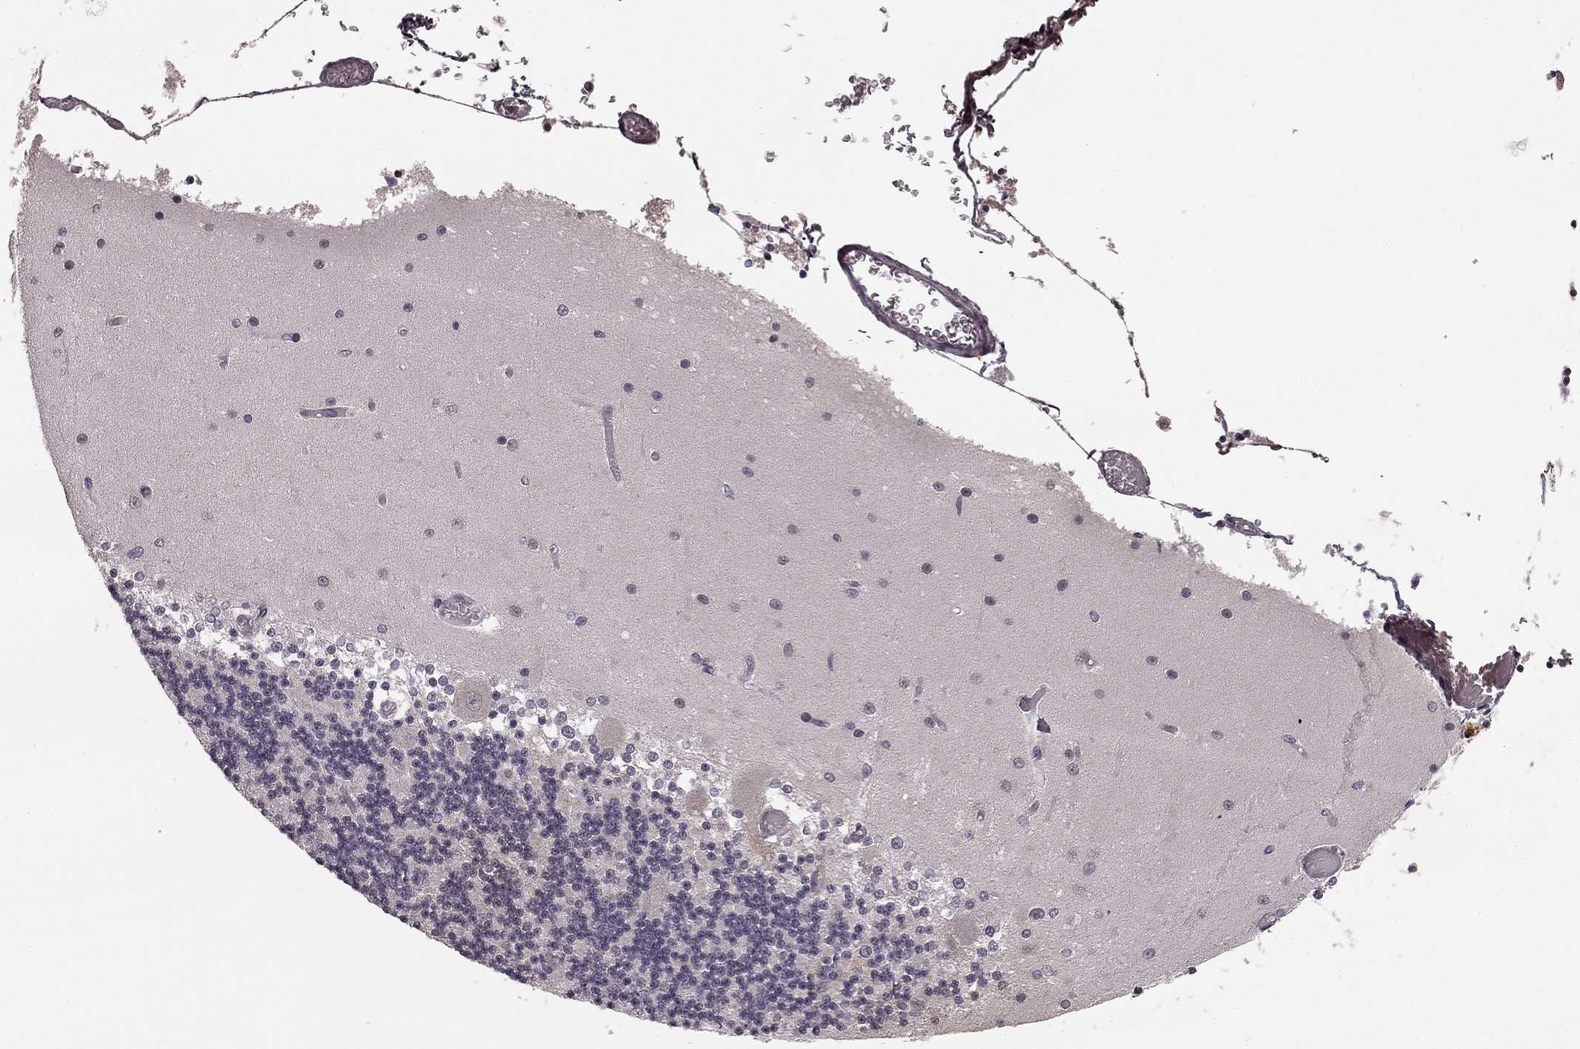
{"staining": {"intensity": "negative", "quantity": "none", "location": "none"}, "tissue": "cerebellum", "cell_type": "Cells in granular layer", "image_type": "normal", "snomed": [{"axis": "morphology", "description": "Normal tissue, NOS"}, {"axis": "topography", "description": "Cerebellum"}], "caption": "Immunohistochemistry (IHC) histopathology image of unremarkable cerebellum: human cerebellum stained with DAB (3,3'-diaminobenzidine) reveals no significant protein expression in cells in granular layer. (DAB (3,3'-diaminobenzidine) immunohistochemistry (IHC) with hematoxylin counter stain).", "gene": "HCN4", "patient": {"sex": "female", "age": 28}}